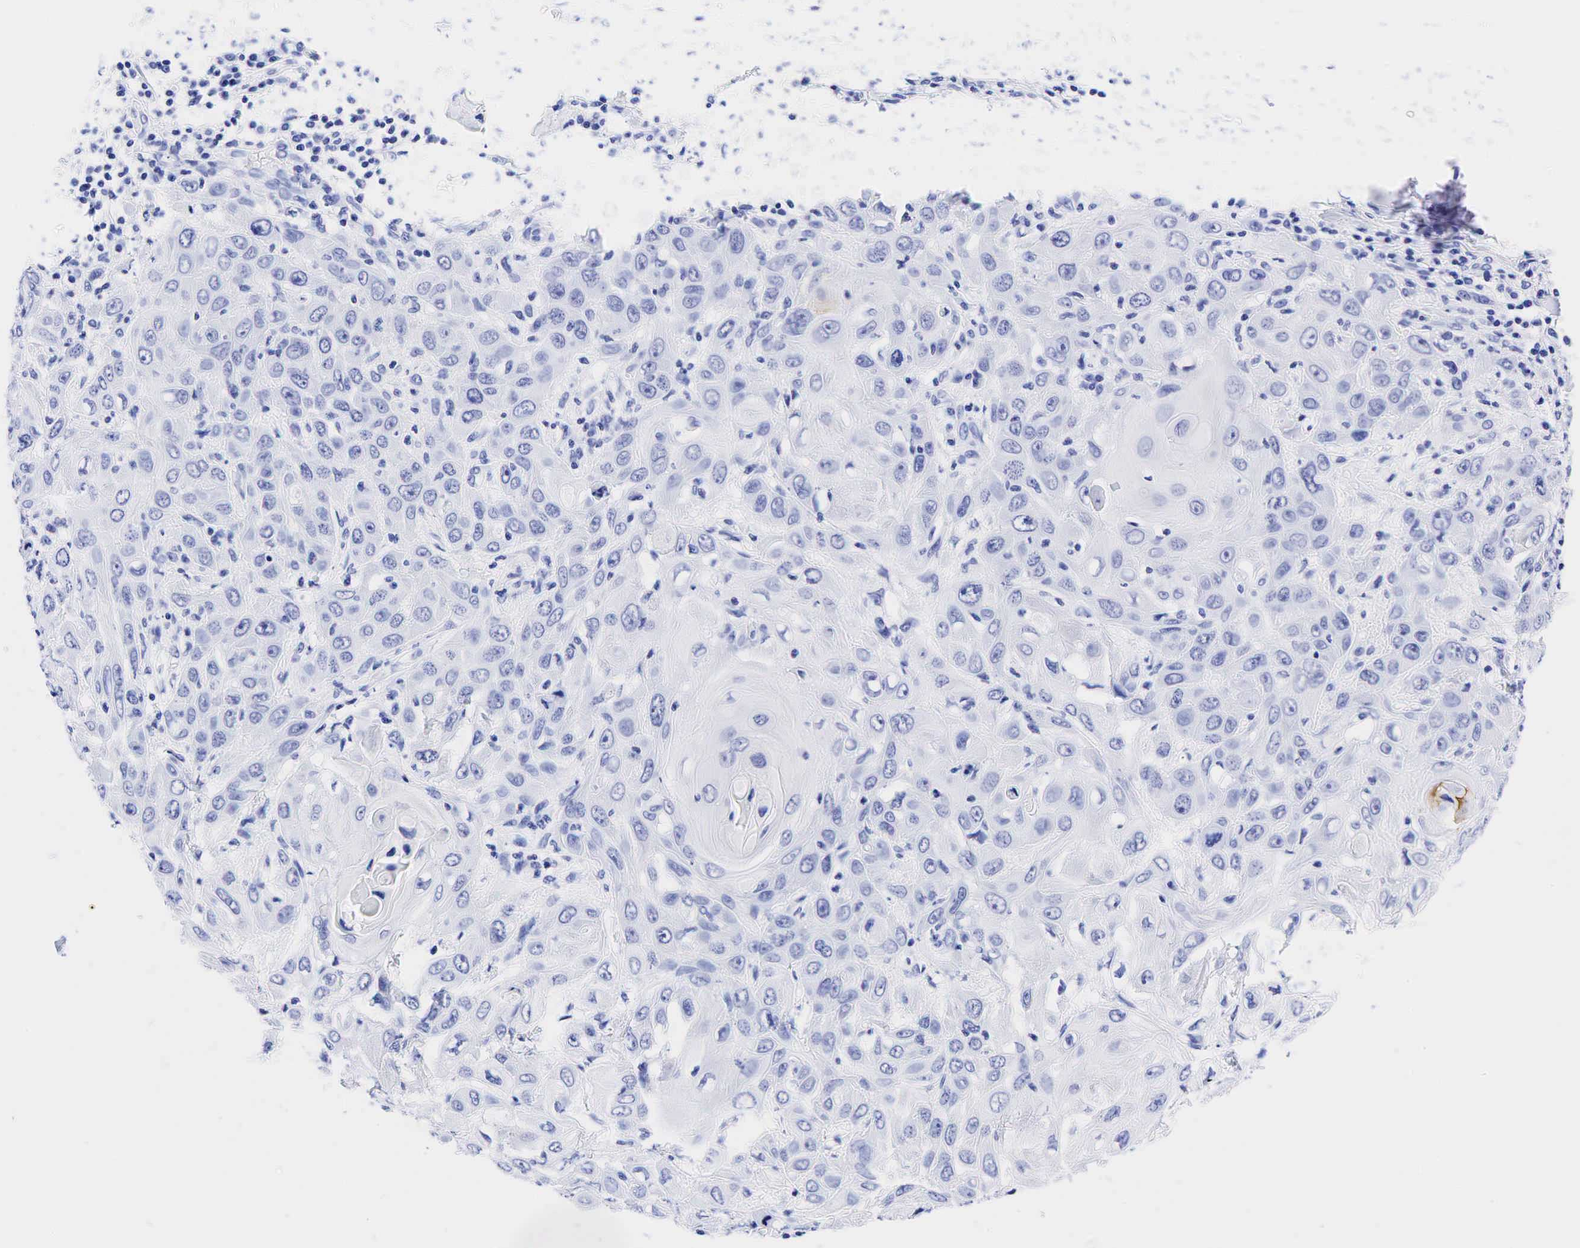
{"staining": {"intensity": "negative", "quantity": "none", "location": "none"}, "tissue": "skin cancer", "cell_type": "Tumor cells", "image_type": "cancer", "snomed": [{"axis": "morphology", "description": "Squamous cell carcinoma, NOS"}, {"axis": "topography", "description": "Skin"}], "caption": "Immunohistochemical staining of squamous cell carcinoma (skin) demonstrates no significant positivity in tumor cells.", "gene": "CEACAM5", "patient": {"sex": "male", "age": 84}}